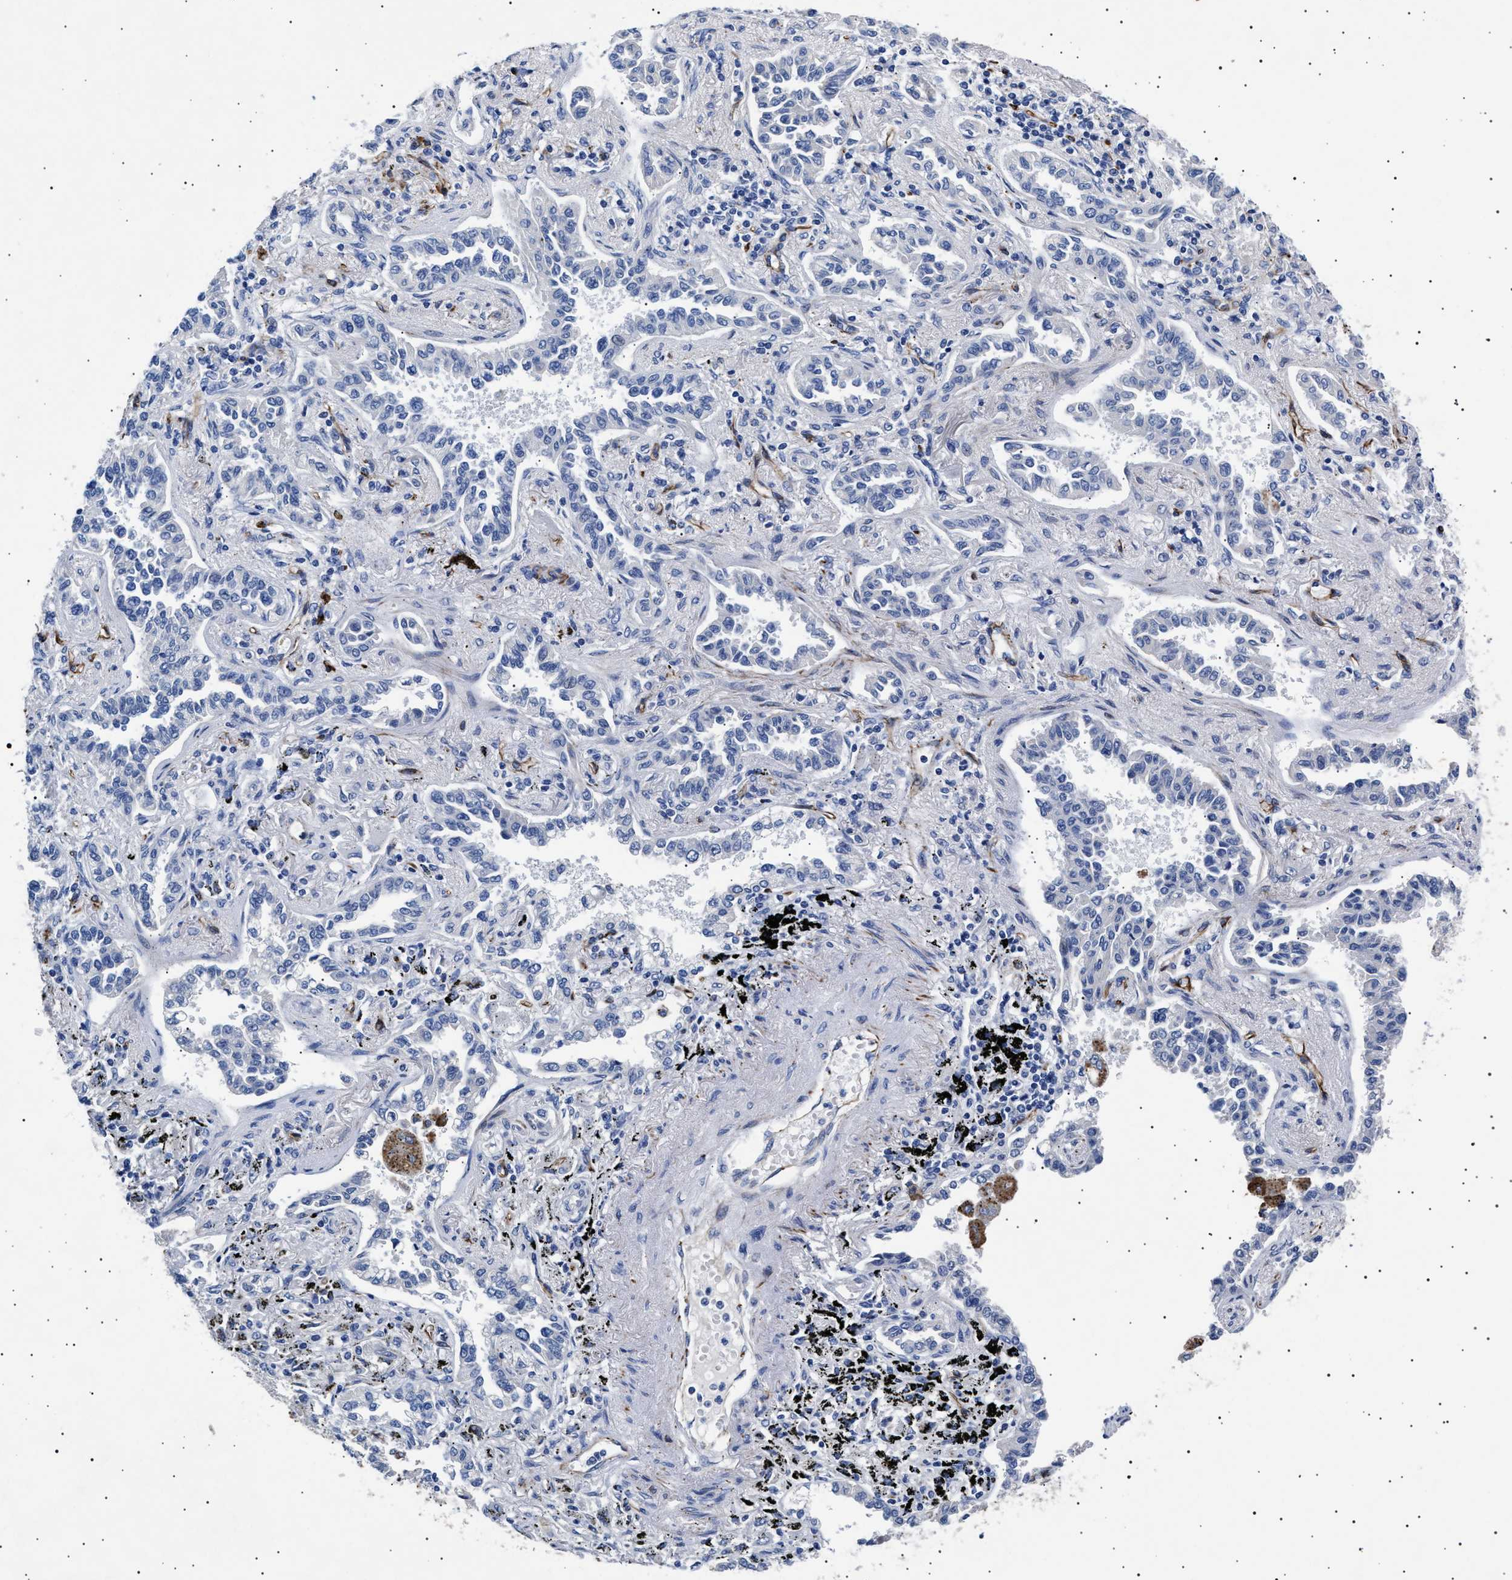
{"staining": {"intensity": "negative", "quantity": "none", "location": "none"}, "tissue": "lung cancer", "cell_type": "Tumor cells", "image_type": "cancer", "snomed": [{"axis": "morphology", "description": "Normal tissue, NOS"}, {"axis": "morphology", "description": "Adenocarcinoma, NOS"}, {"axis": "topography", "description": "Lung"}], "caption": "Adenocarcinoma (lung) was stained to show a protein in brown. There is no significant expression in tumor cells.", "gene": "OLFML2A", "patient": {"sex": "male", "age": 59}}